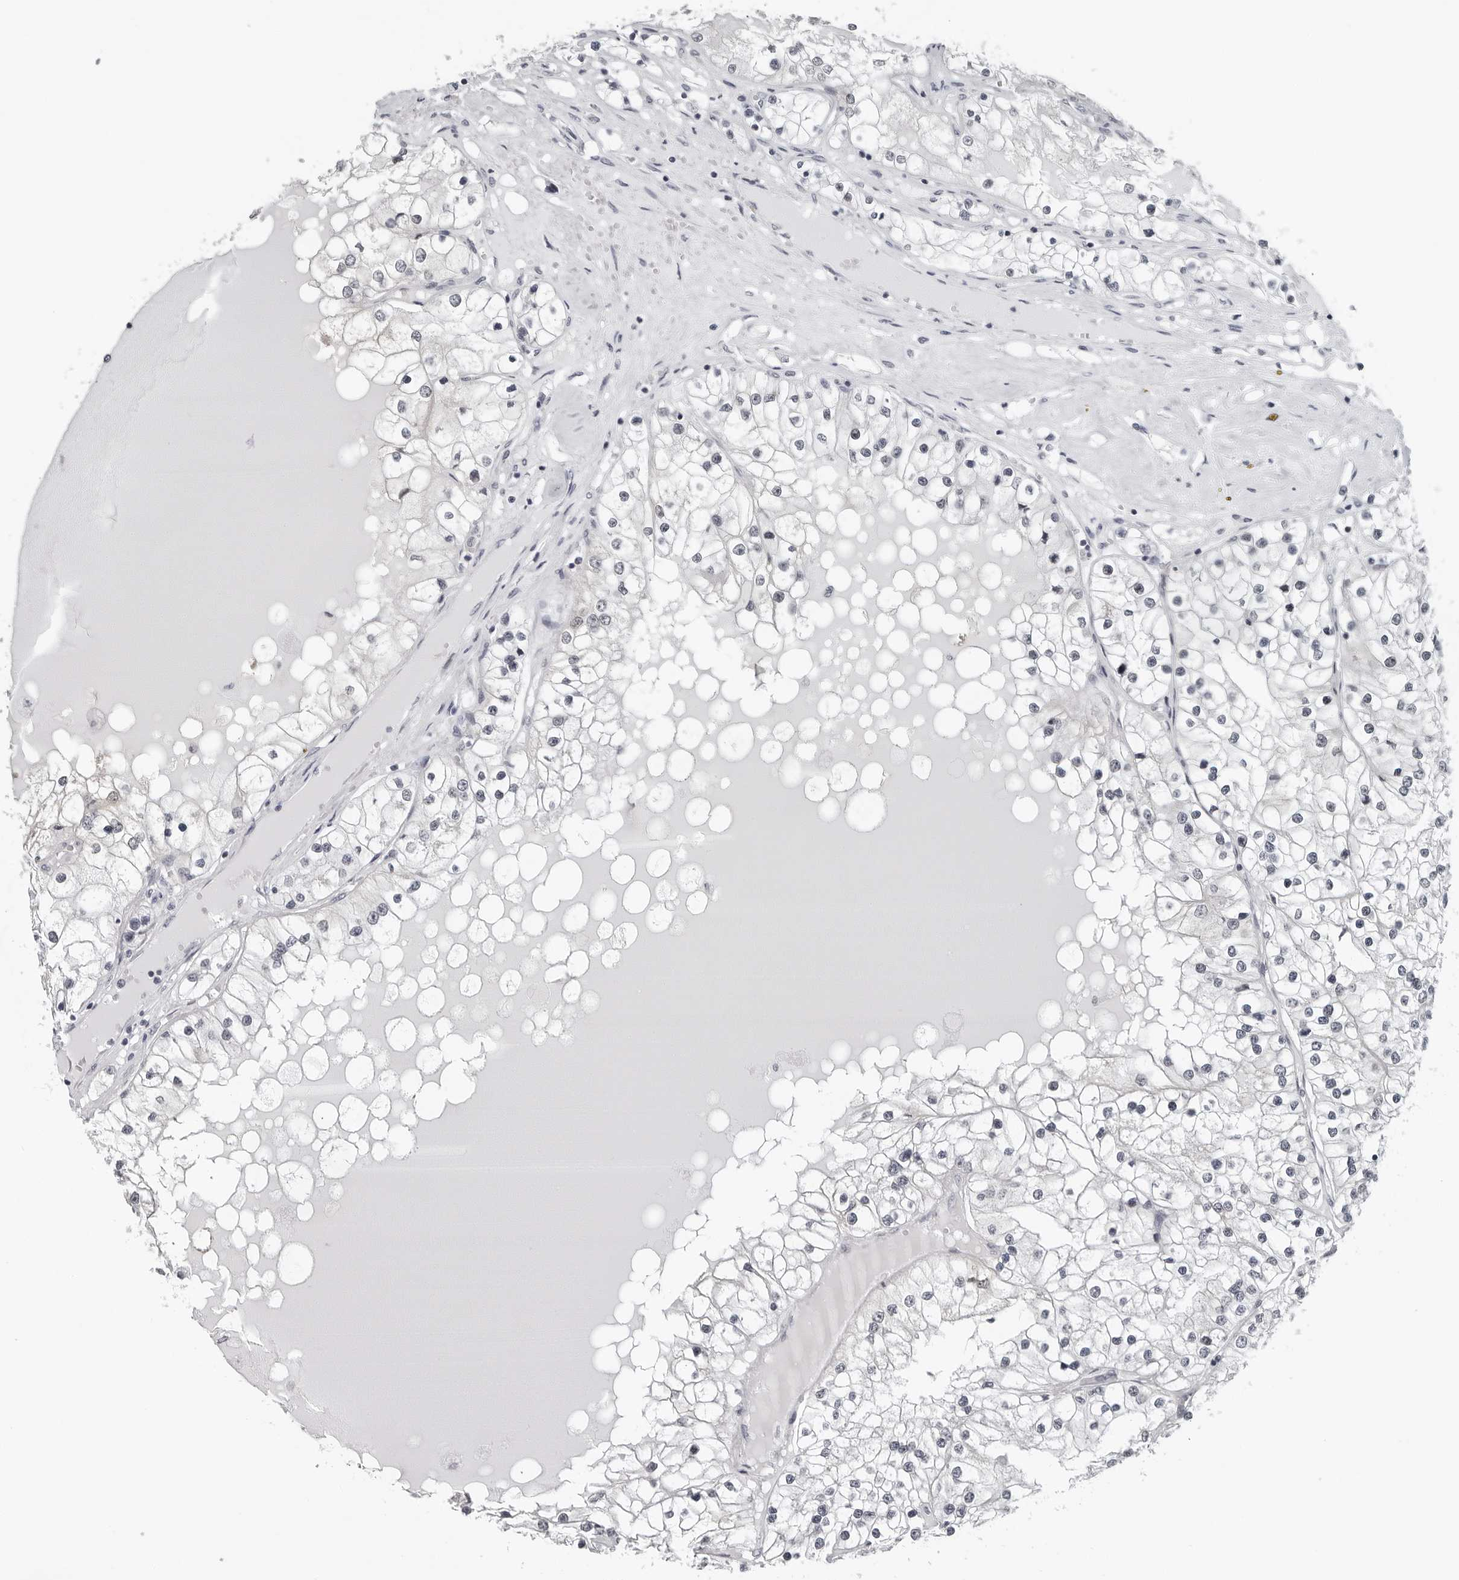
{"staining": {"intensity": "negative", "quantity": "none", "location": "none"}, "tissue": "renal cancer", "cell_type": "Tumor cells", "image_type": "cancer", "snomed": [{"axis": "morphology", "description": "Adenocarcinoma, NOS"}, {"axis": "topography", "description": "Kidney"}], "caption": "Immunohistochemistry (IHC) of human renal cancer displays no staining in tumor cells. (DAB (3,3'-diaminobenzidine) immunohistochemistry visualized using brightfield microscopy, high magnification).", "gene": "PPP1R42", "patient": {"sex": "male", "age": 68}}